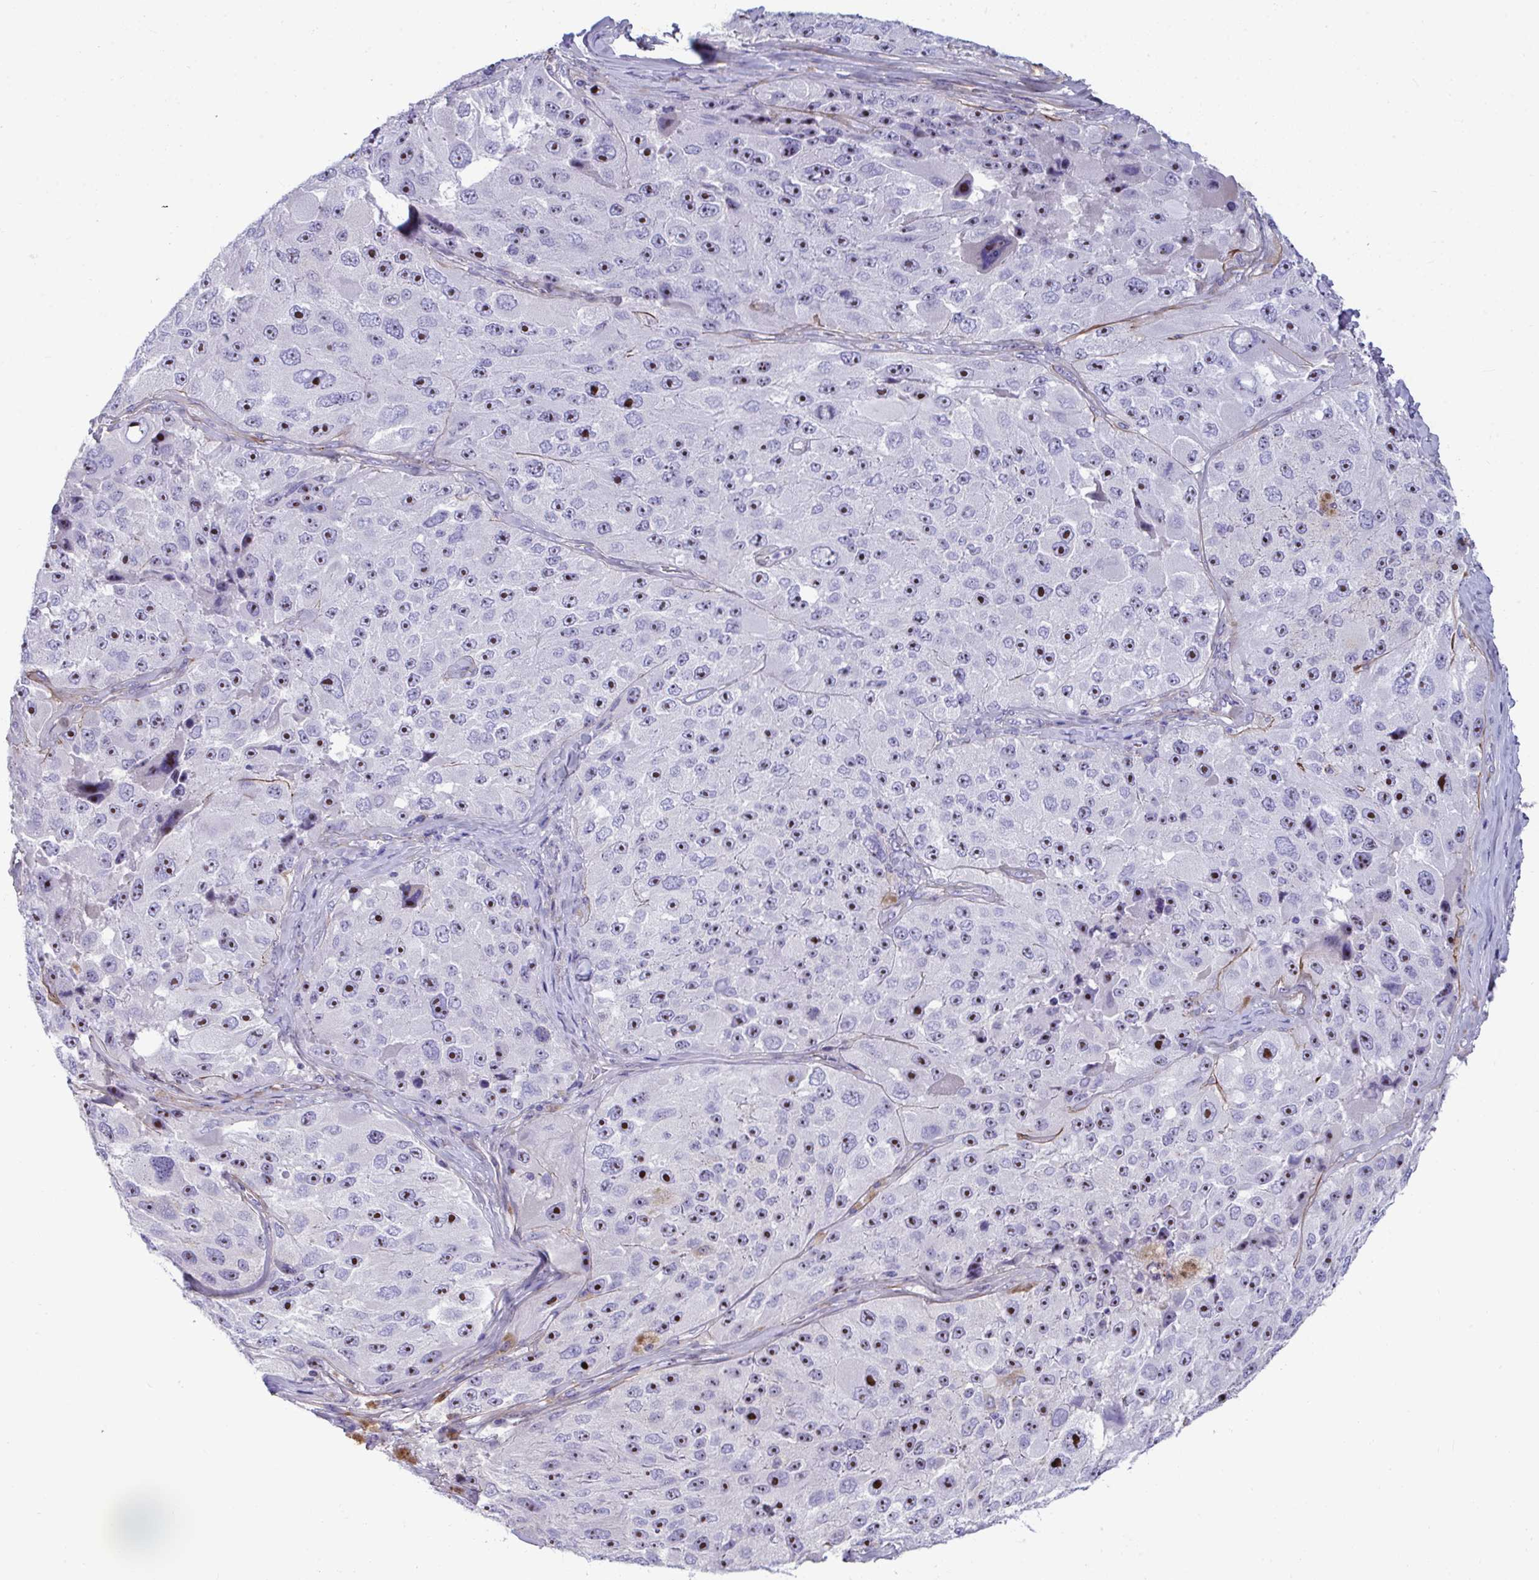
{"staining": {"intensity": "strong", "quantity": "25%-75%", "location": "nuclear"}, "tissue": "melanoma", "cell_type": "Tumor cells", "image_type": "cancer", "snomed": [{"axis": "morphology", "description": "Malignant melanoma, Metastatic site"}, {"axis": "topography", "description": "Lymph node"}], "caption": "This photomicrograph exhibits malignant melanoma (metastatic site) stained with immunohistochemistry (IHC) to label a protein in brown. The nuclear of tumor cells show strong positivity for the protein. Nuclei are counter-stained blue.", "gene": "LHFPL6", "patient": {"sex": "male", "age": 62}}